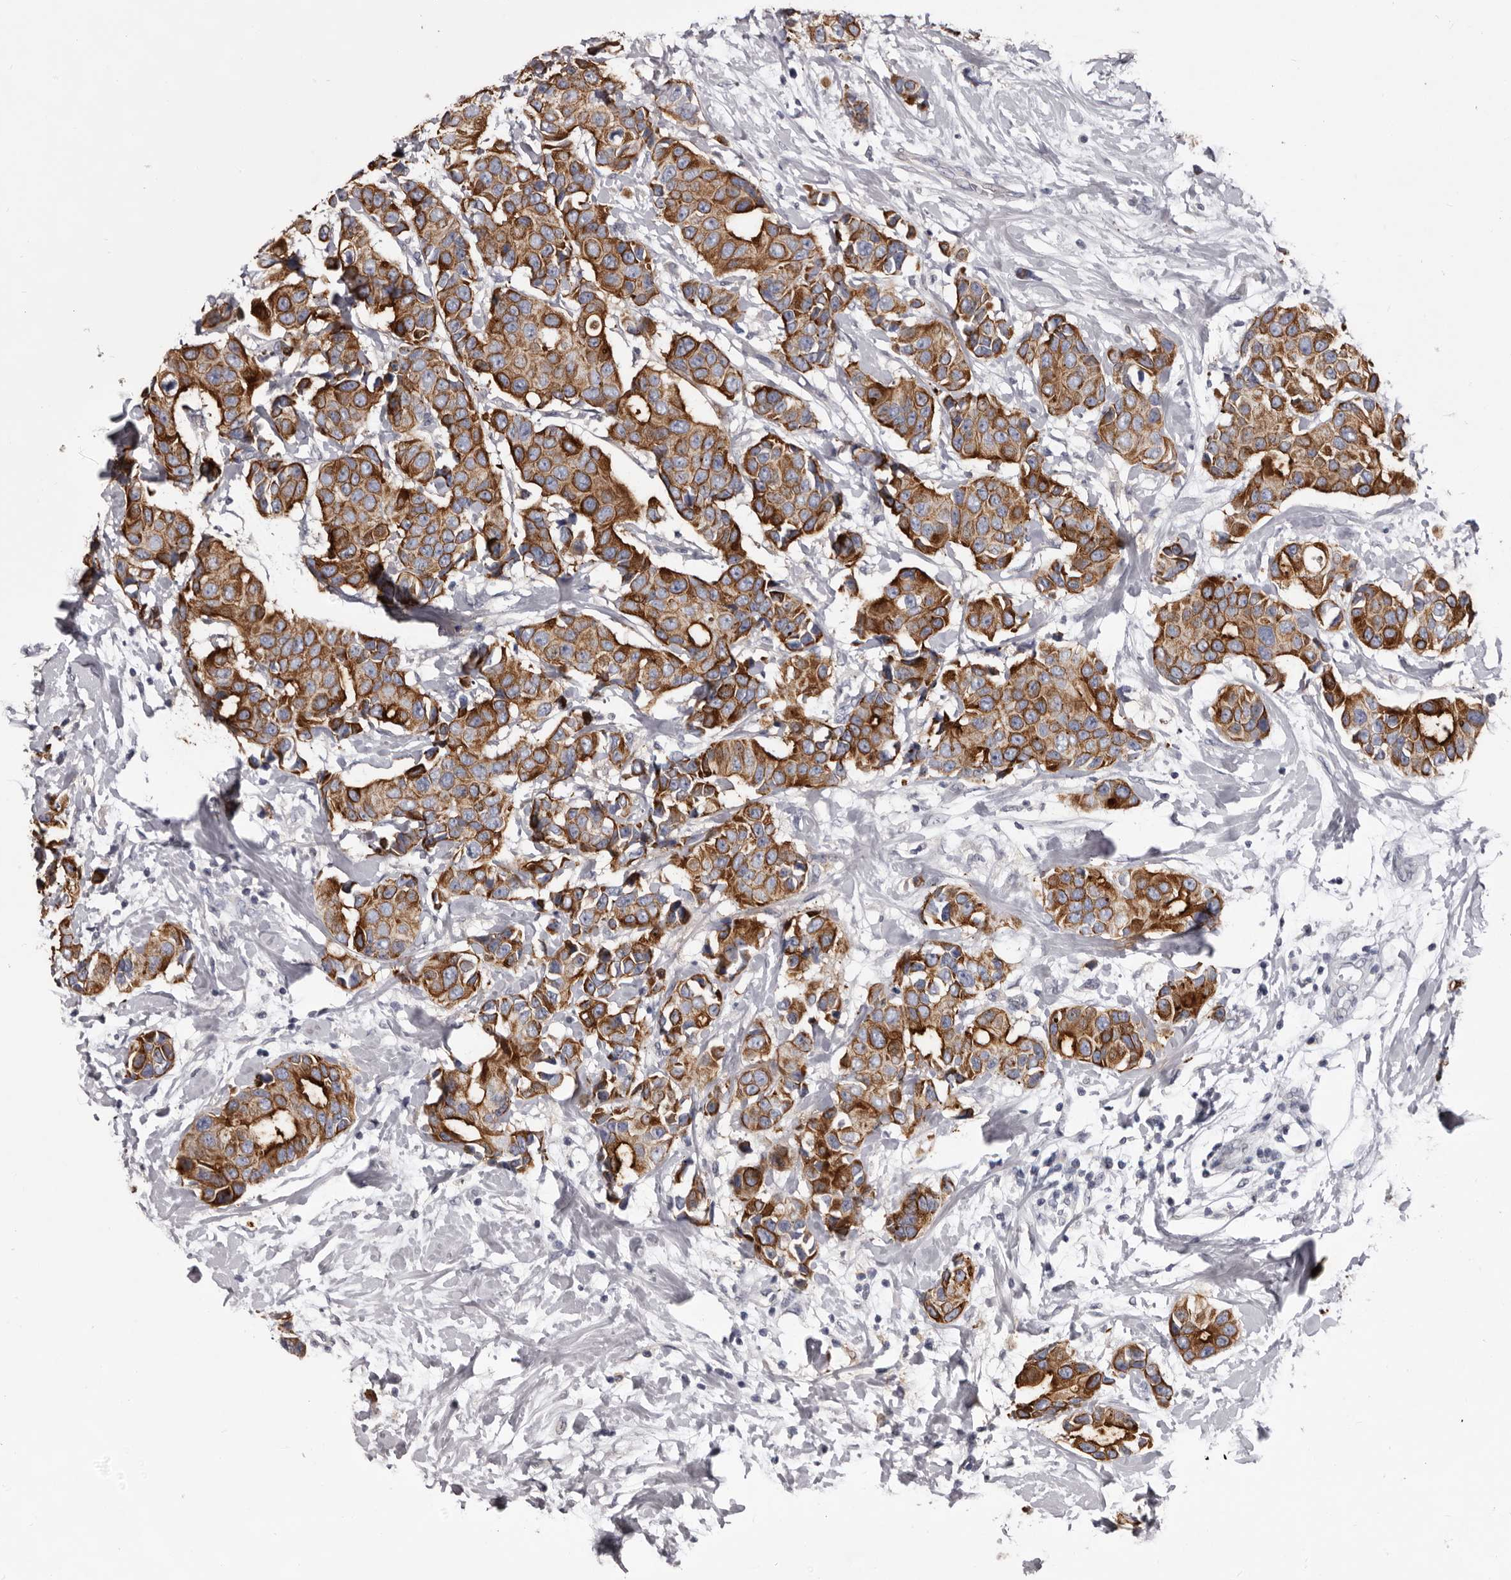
{"staining": {"intensity": "strong", "quantity": ">75%", "location": "cytoplasmic/membranous"}, "tissue": "breast cancer", "cell_type": "Tumor cells", "image_type": "cancer", "snomed": [{"axis": "morphology", "description": "Normal tissue, NOS"}, {"axis": "morphology", "description": "Duct carcinoma"}, {"axis": "topography", "description": "Breast"}], "caption": "This histopathology image exhibits breast cancer (invasive ductal carcinoma) stained with immunohistochemistry (IHC) to label a protein in brown. The cytoplasmic/membranous of tumor cells show strong positivity for the protein. Nuclei are counter-stained blue.", "gene": "LPAR6", "patient": {"sex": "female", "age": 39}}